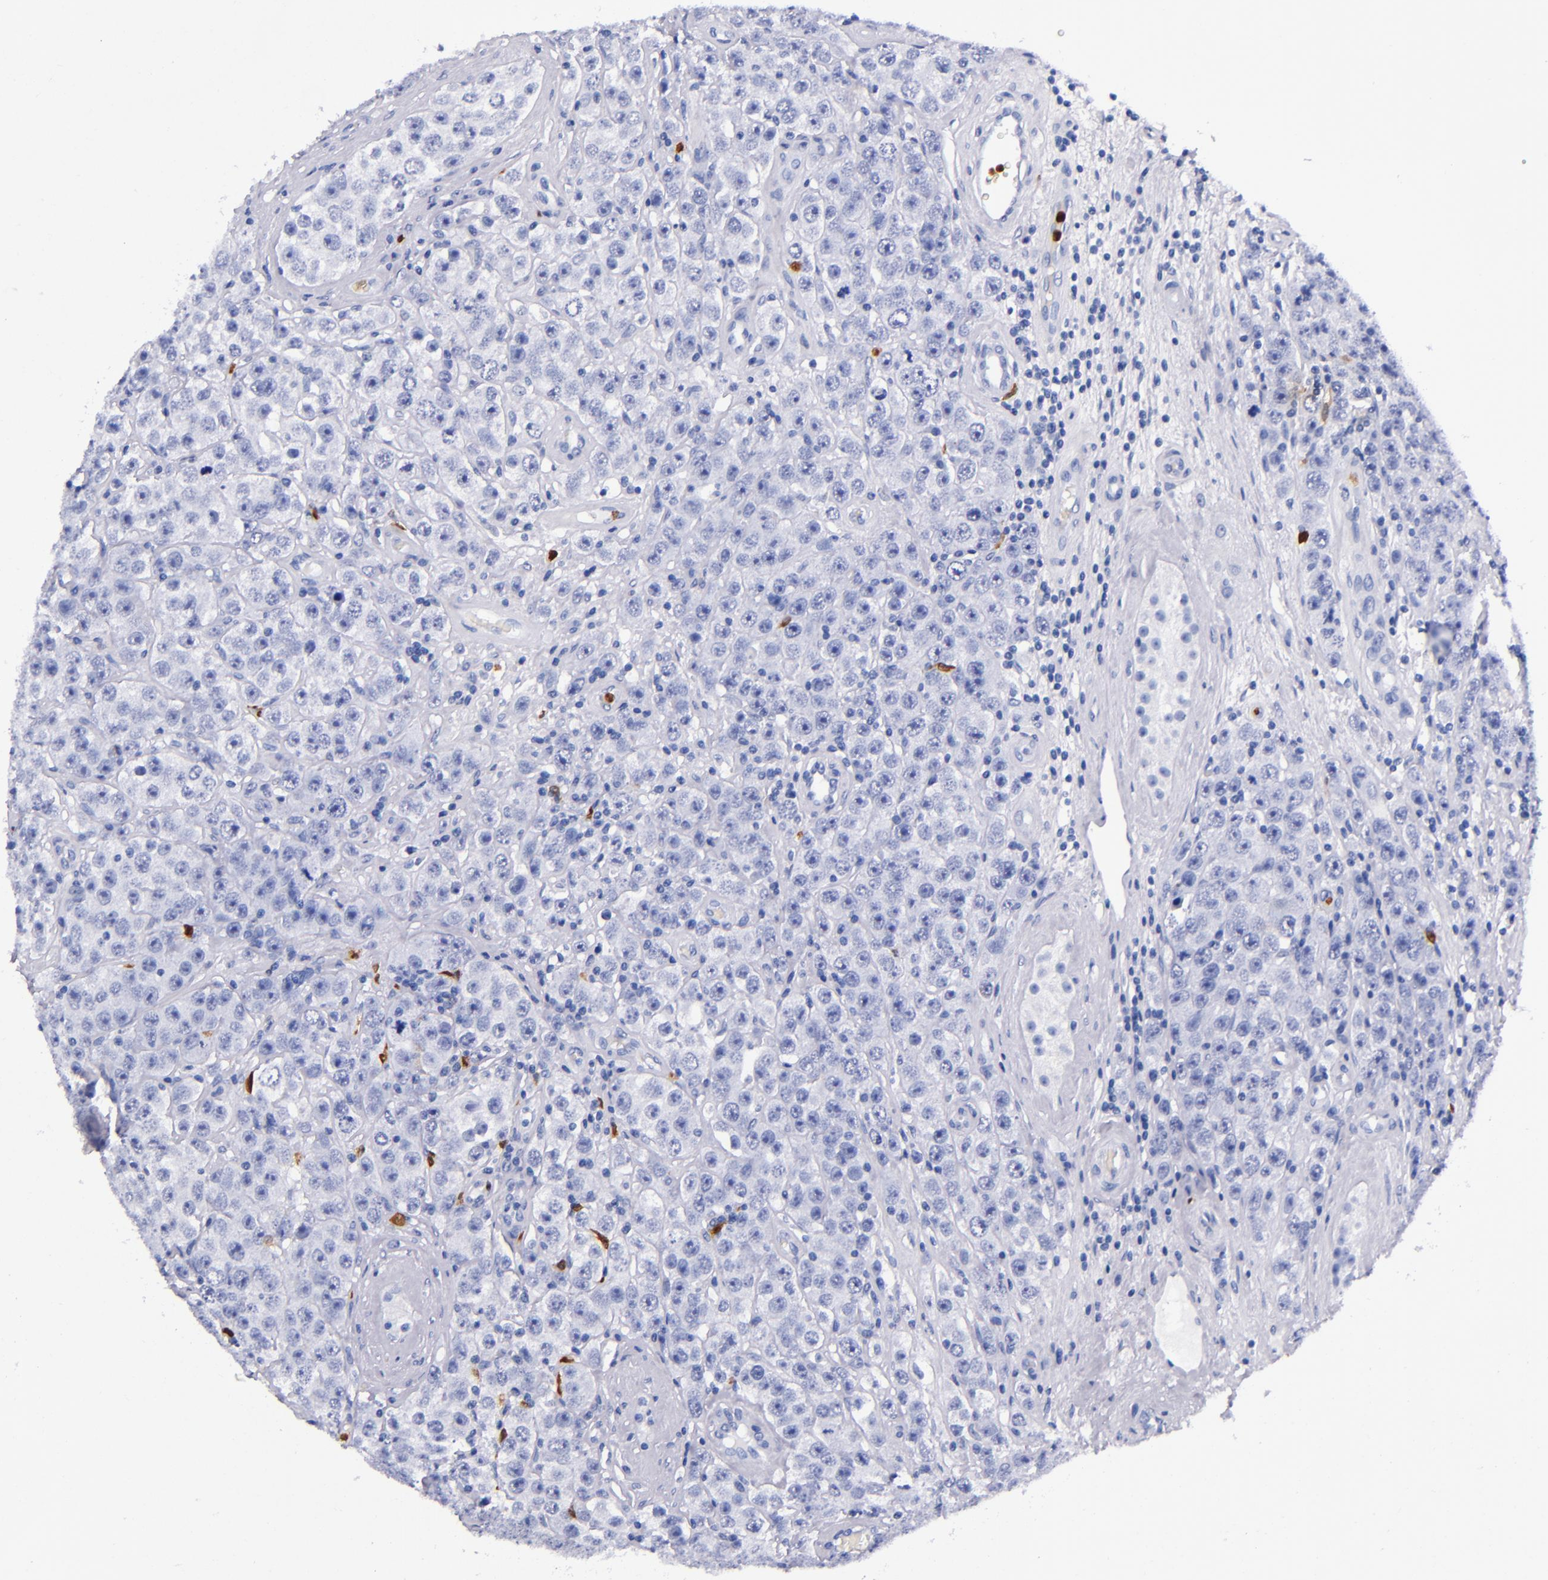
{"staining": {"intensity": "negative", "quantity": "none", "location": "none"}, "tissue": "testis cancer", "cell_type": "Tumor cells", "image_type": "cancer", "snomed": [{"axis": "morphology", "description": "Seminoma, NOS"}, {"axis": "topography", "description": "Testis"}], "caption": "High power microscopy micrograph of an immunohistochemistry (IHC) image of testis cancer, revealing no significant staining in tumor cells.", "gene": "S100A8", "patient": {"sex": "male", "age": 52}}